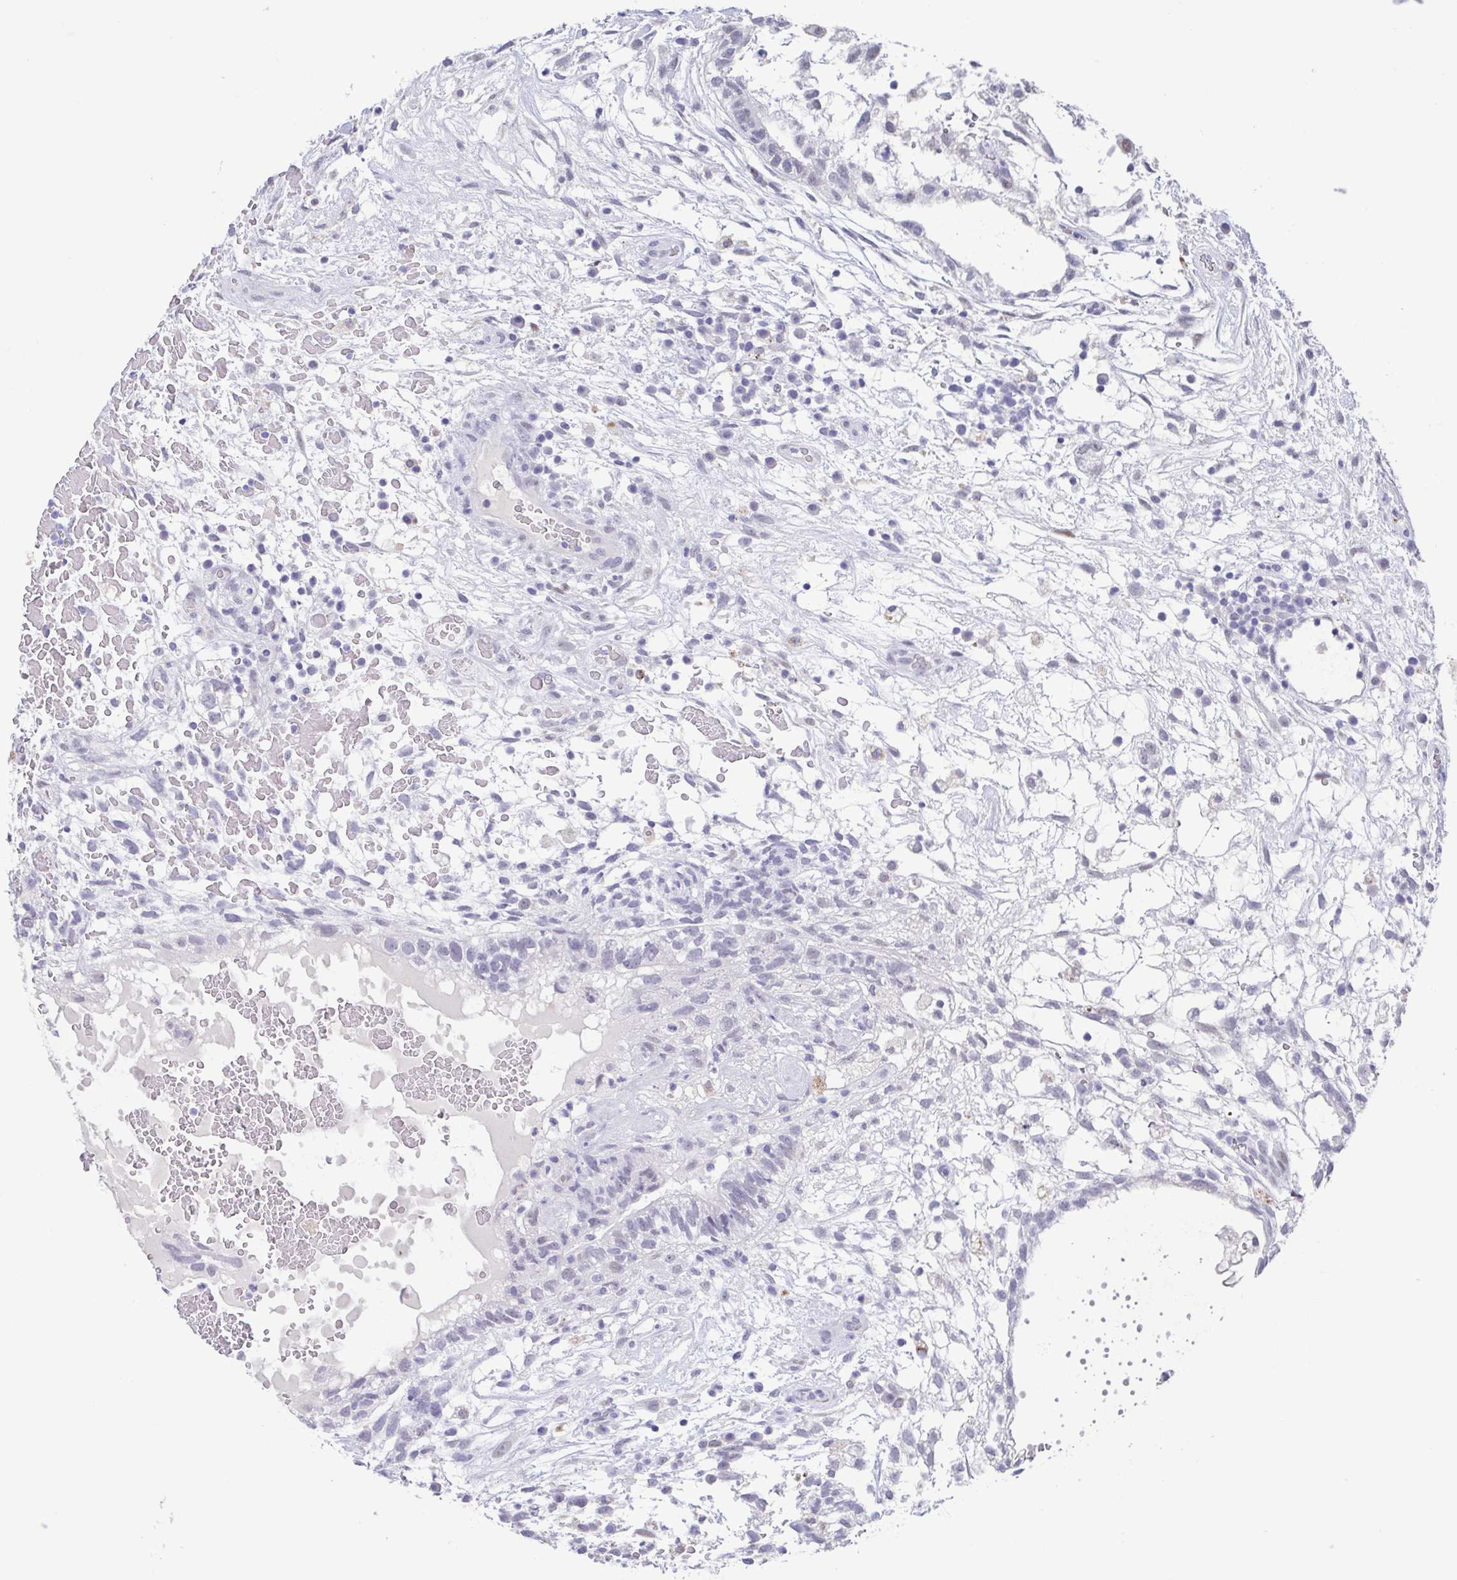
{"staining": {"intensity": "negative", "quantity": "none", "location": "none"}, "tissue": "testis cancer", "cell_type": "Tumor cells", "image_type": "cancer", "snomed": [{"axis": "morphology", "description": "Normal tissue, NOS"}, {"axis": "morphology", "description": "Carcinoma, Embryonal, NOS"}, {"axis": "topography", "description": "Testis"}], "caption": "Immunohistochemical staining of testis embryonal carcinoma shows no significant staining in tumor cells.", "gene": "PERM1", "patient": {"sex": "male", "age": 32}}